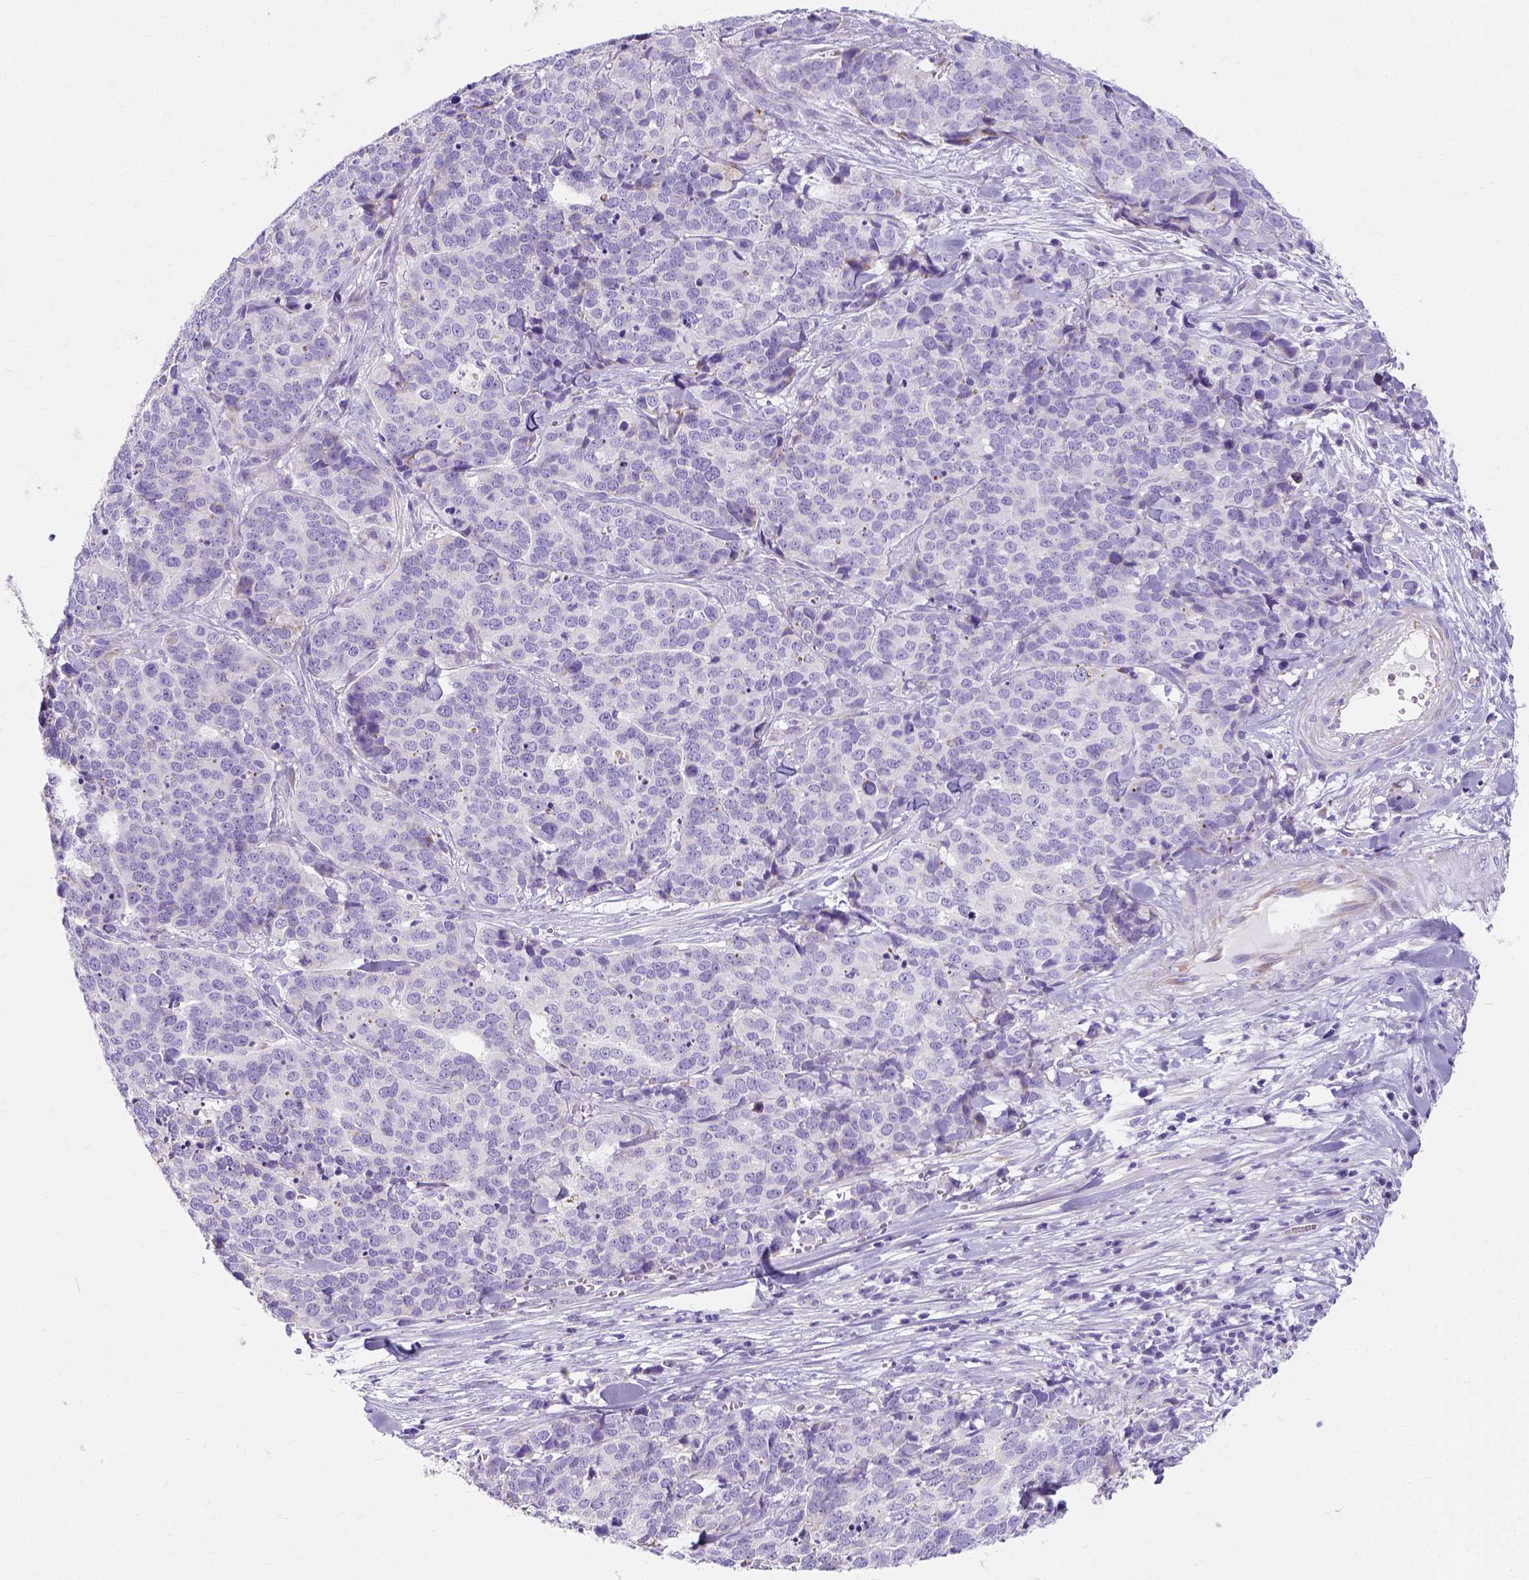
{"staining": {"intensity": "negative", "quantity": "none", "location": "none"}, "tissue": "ovarian cancer", "cell_type": "Tumor cells", "image_type": "cancer", "snomed": [{"axis": "morphology", "description": "Carcinoma, endometroid"}, {"axis": "topography", "description": "Ovary"}], "caption": "Tumor cells show no significant staining in ovarian cancer. Nuclei are stained in blue.", "gene": "MYH15", "patient": {"sex": "female", "age": 65}}